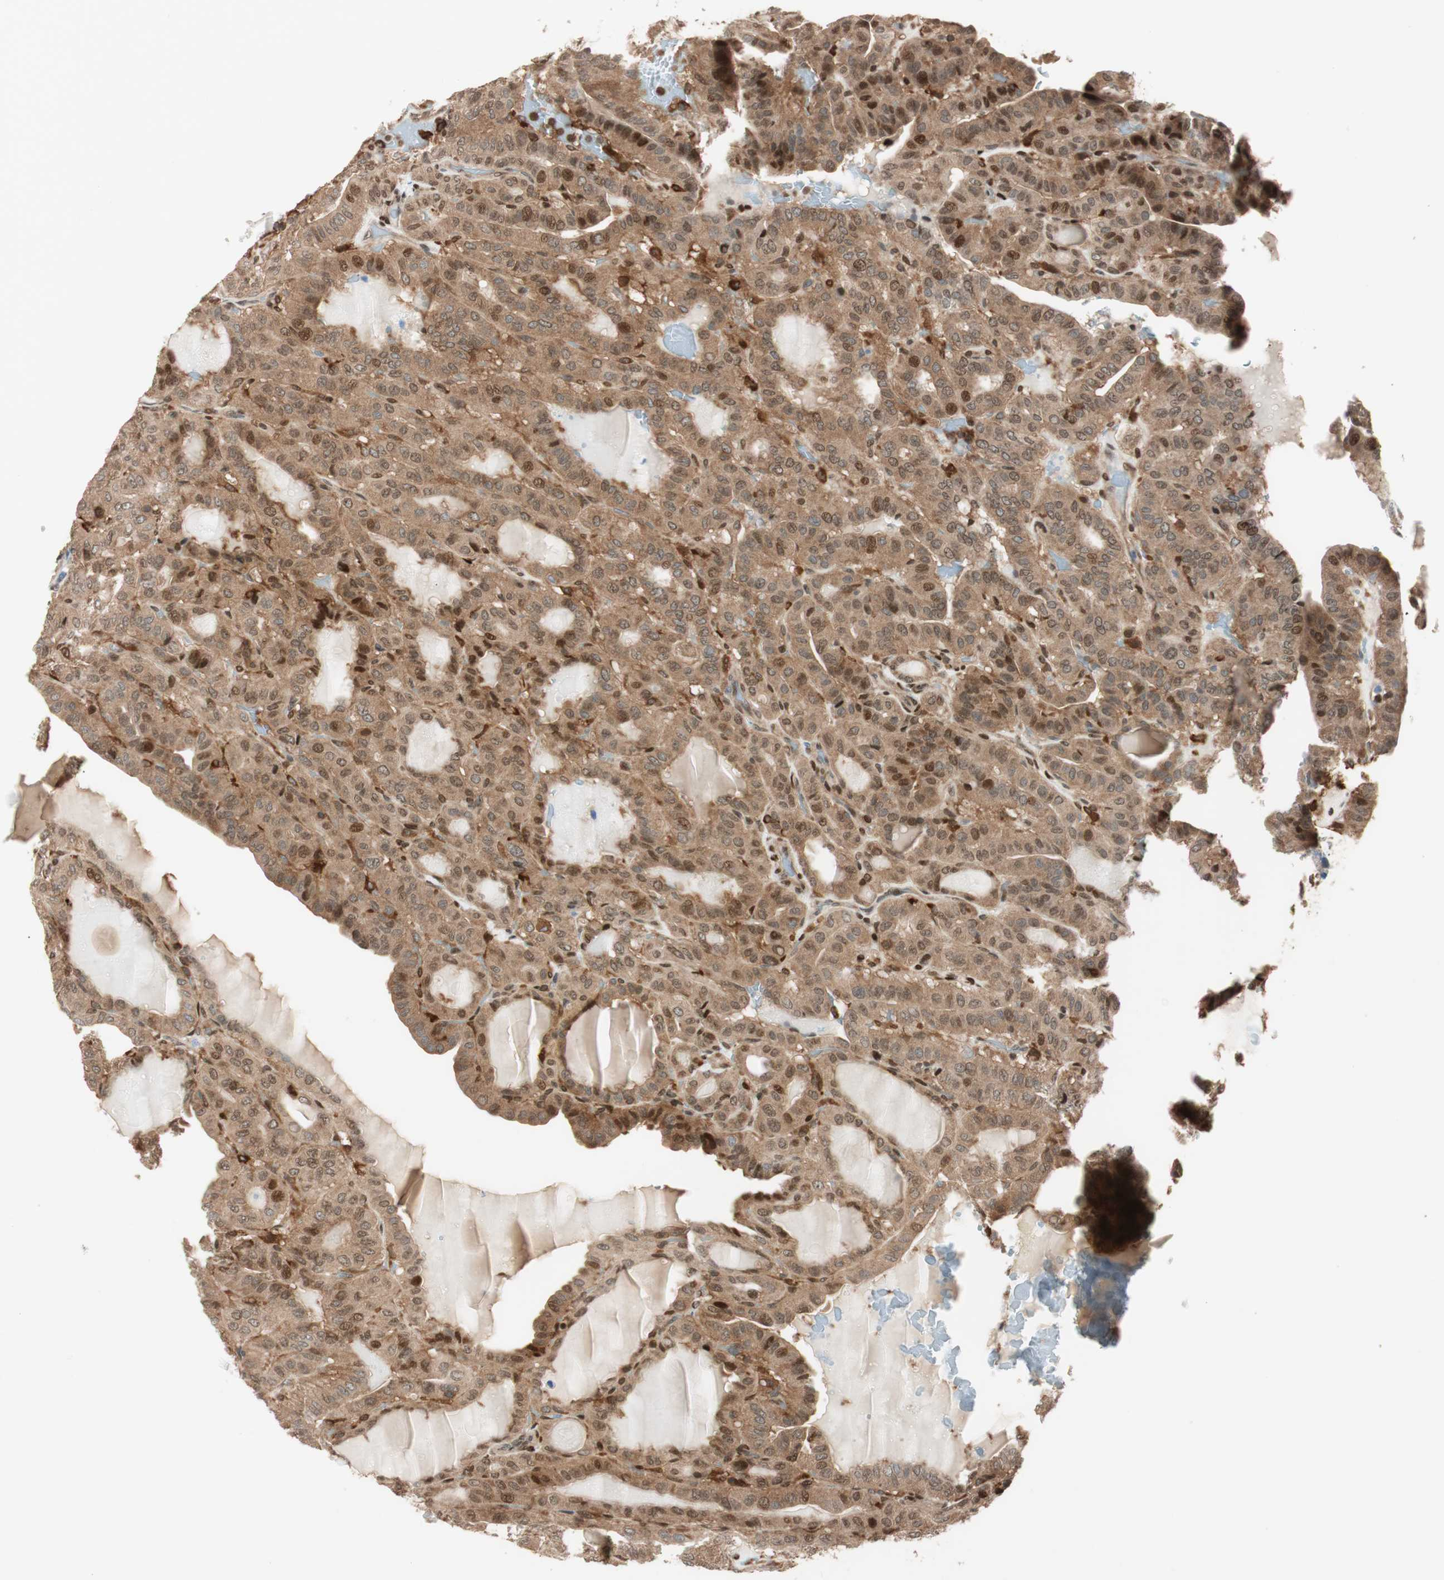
{"staining": {"intensity": "moderate", "quantity": ">75%", "location": "cytoplasmic/membranous,nuclear"}, "tissue": "thyroid cancer", "cell_type": "Tumor cells", "image_type": "cancer", "snomed": [{"axis": "morphology", "description": "Papillary adenocarcinoma, NOS"}, {"axis": "topography", "description": "Thyroid gland"}], "caption": "A high-resolution photomicrograph shows immunohistochemistry (IHC) staining of papillary adenocarcinoma (thyroid), which shows moderate cytoplasmic/membranous and nuclear staining in approximately >75% of tumor cells.", "gene": "BIN1", "patient": {"sex": "male", "age": 77}}